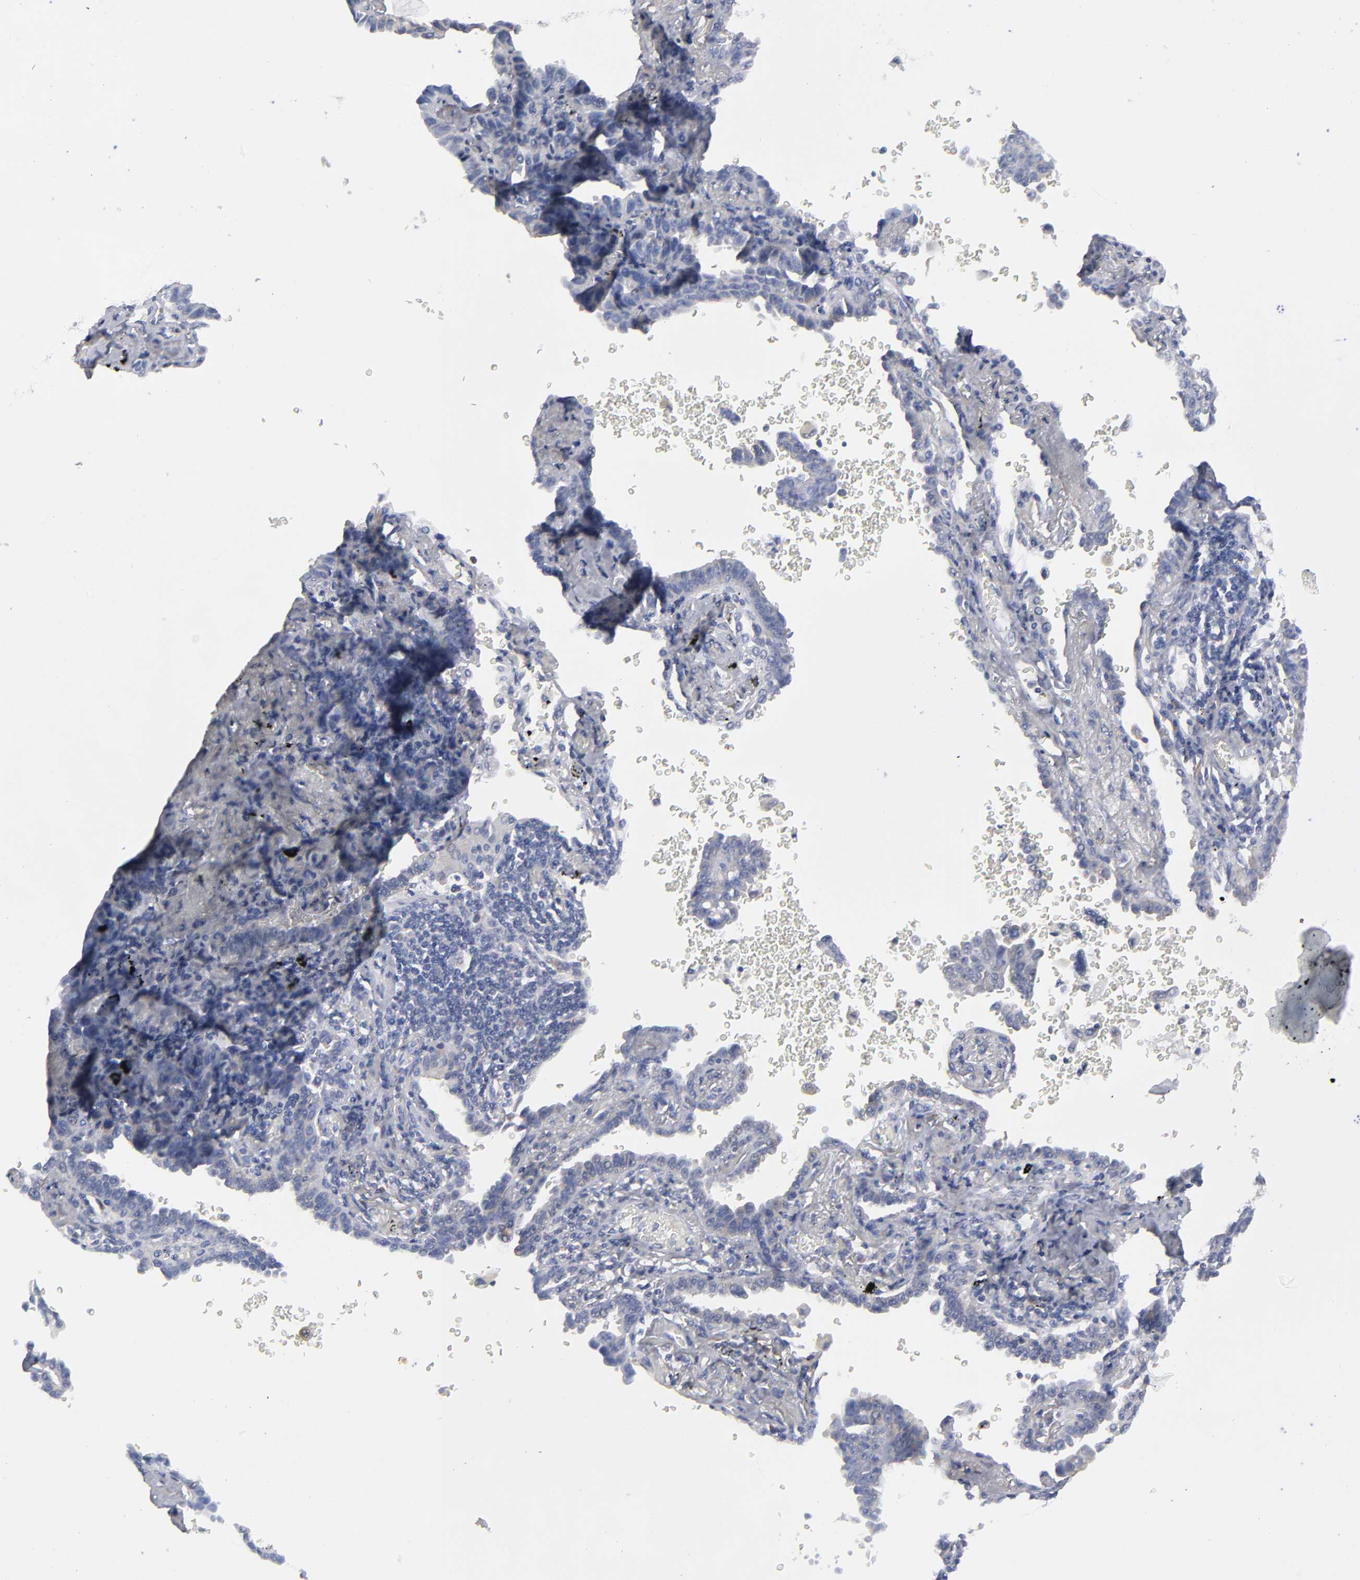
{"staining": {"intensity": "negative", "quantity": "none", "location": "none"}, "tissue": "lung cancer", "cell_type": "Tumor cells", "image_type": "cancer", "snomed": [{"axis": "morphology", "description": "Adenocarcinoma, NOS"}, {"axis": "topography", "description": "Lung"}], "caption": "IHC image of neoplastic tissue: human adenocarcinoma (lung) stained with DAB demonstrates no significant protein staining in tumor cells.", "gene": "CCDC80", "patient": {"sex": "female", "age": 64}}